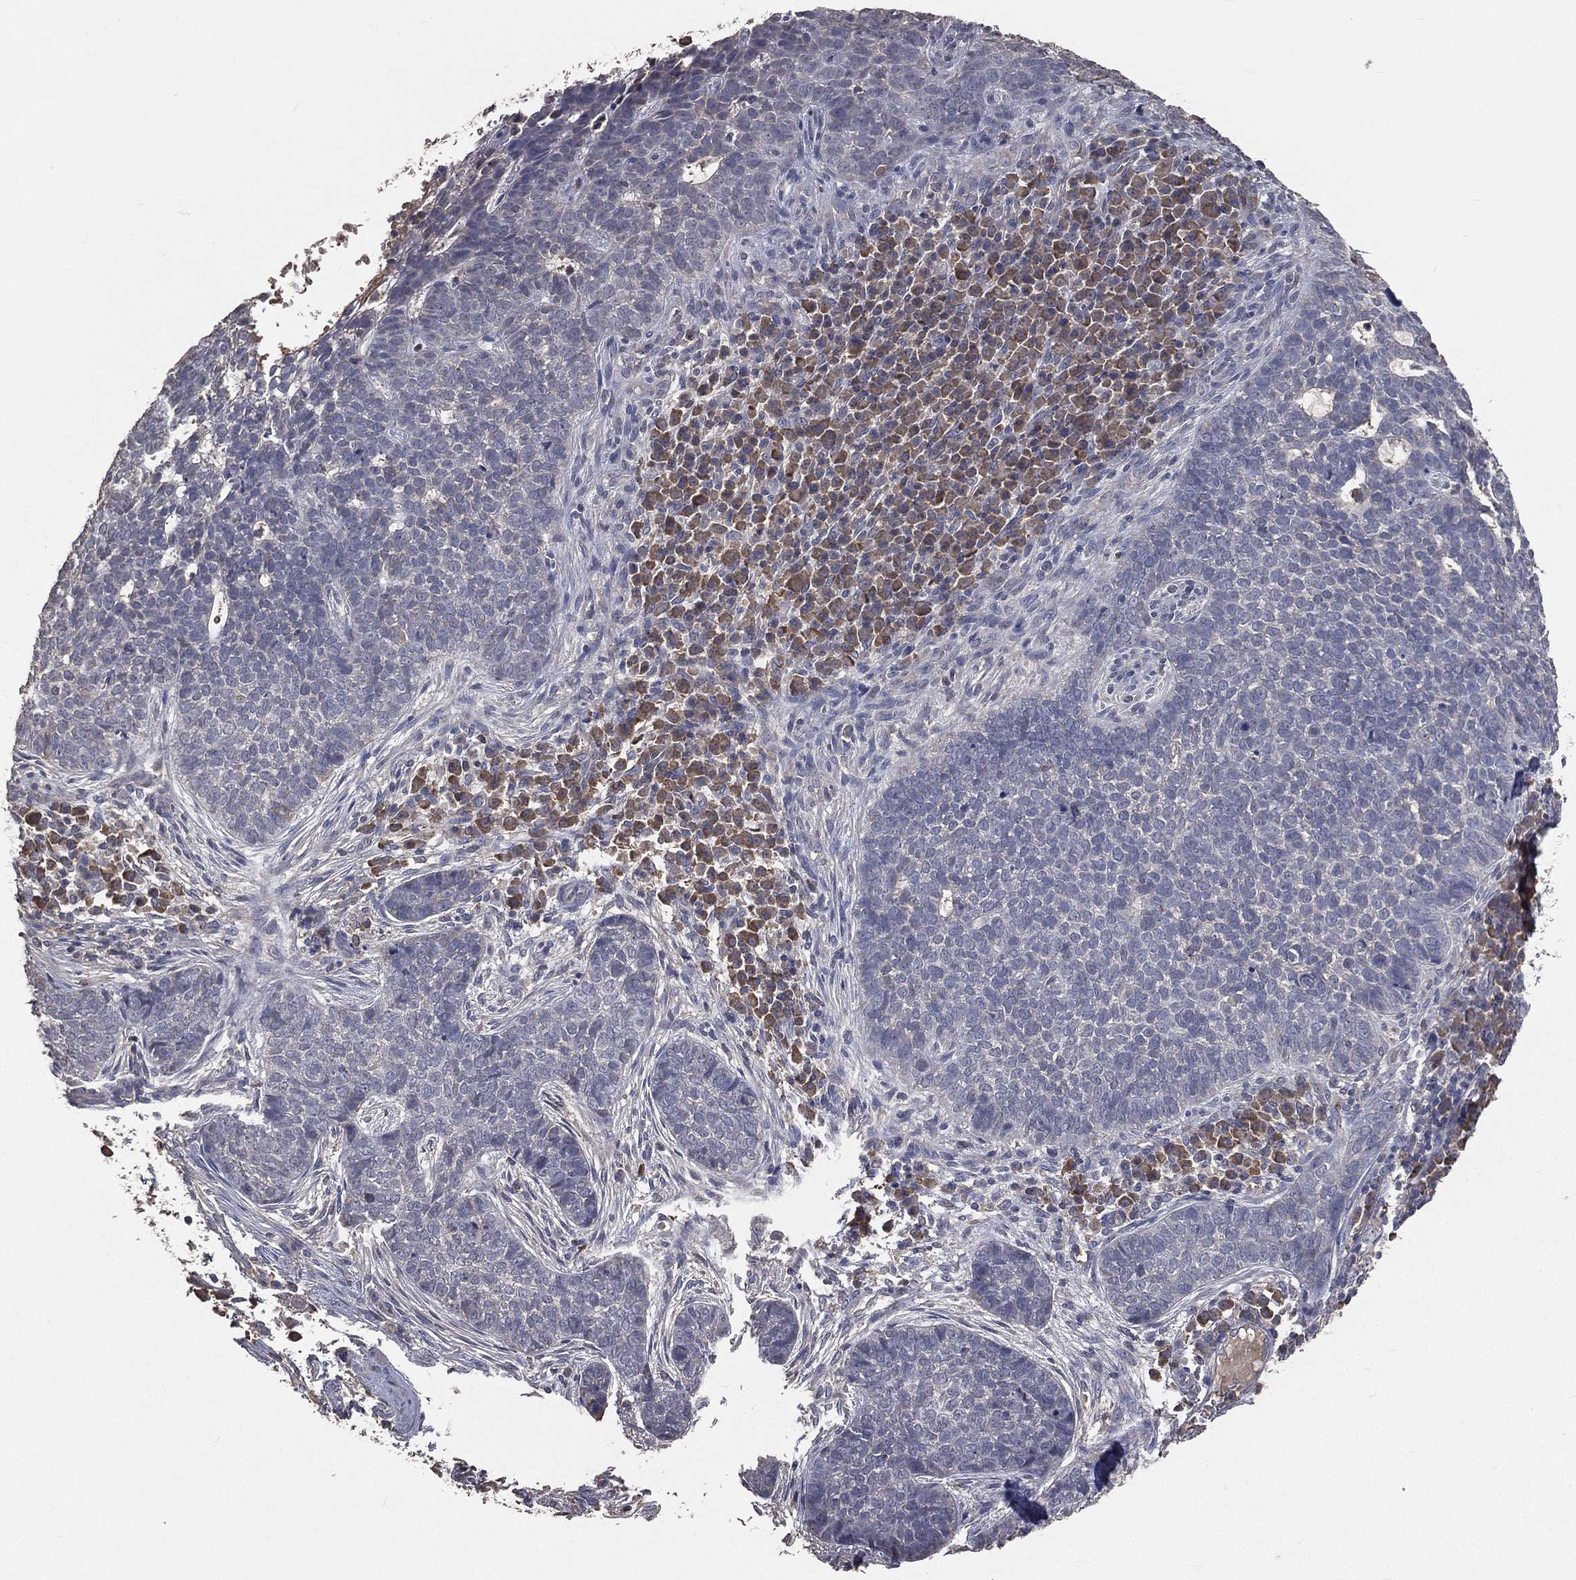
{"staining": {"intensity": "negative", "quantity": "none", "location": "none"}, "tissue": "skin cancer", "cell_type": "Tumor cells", "image_type": "cancer", "snomed": [{"axis": "morphology", "description": "Basal cell carcinoma"}, {"axis": "topography", "description": "Skin"}], "caption": "Immunohistochemical staining of skin cancer (basal cell carcinoma) exhibits no significant positivity in tumor cells.", "gene": "SNAP25", "patient": {"sex": "female", "age": 69}}